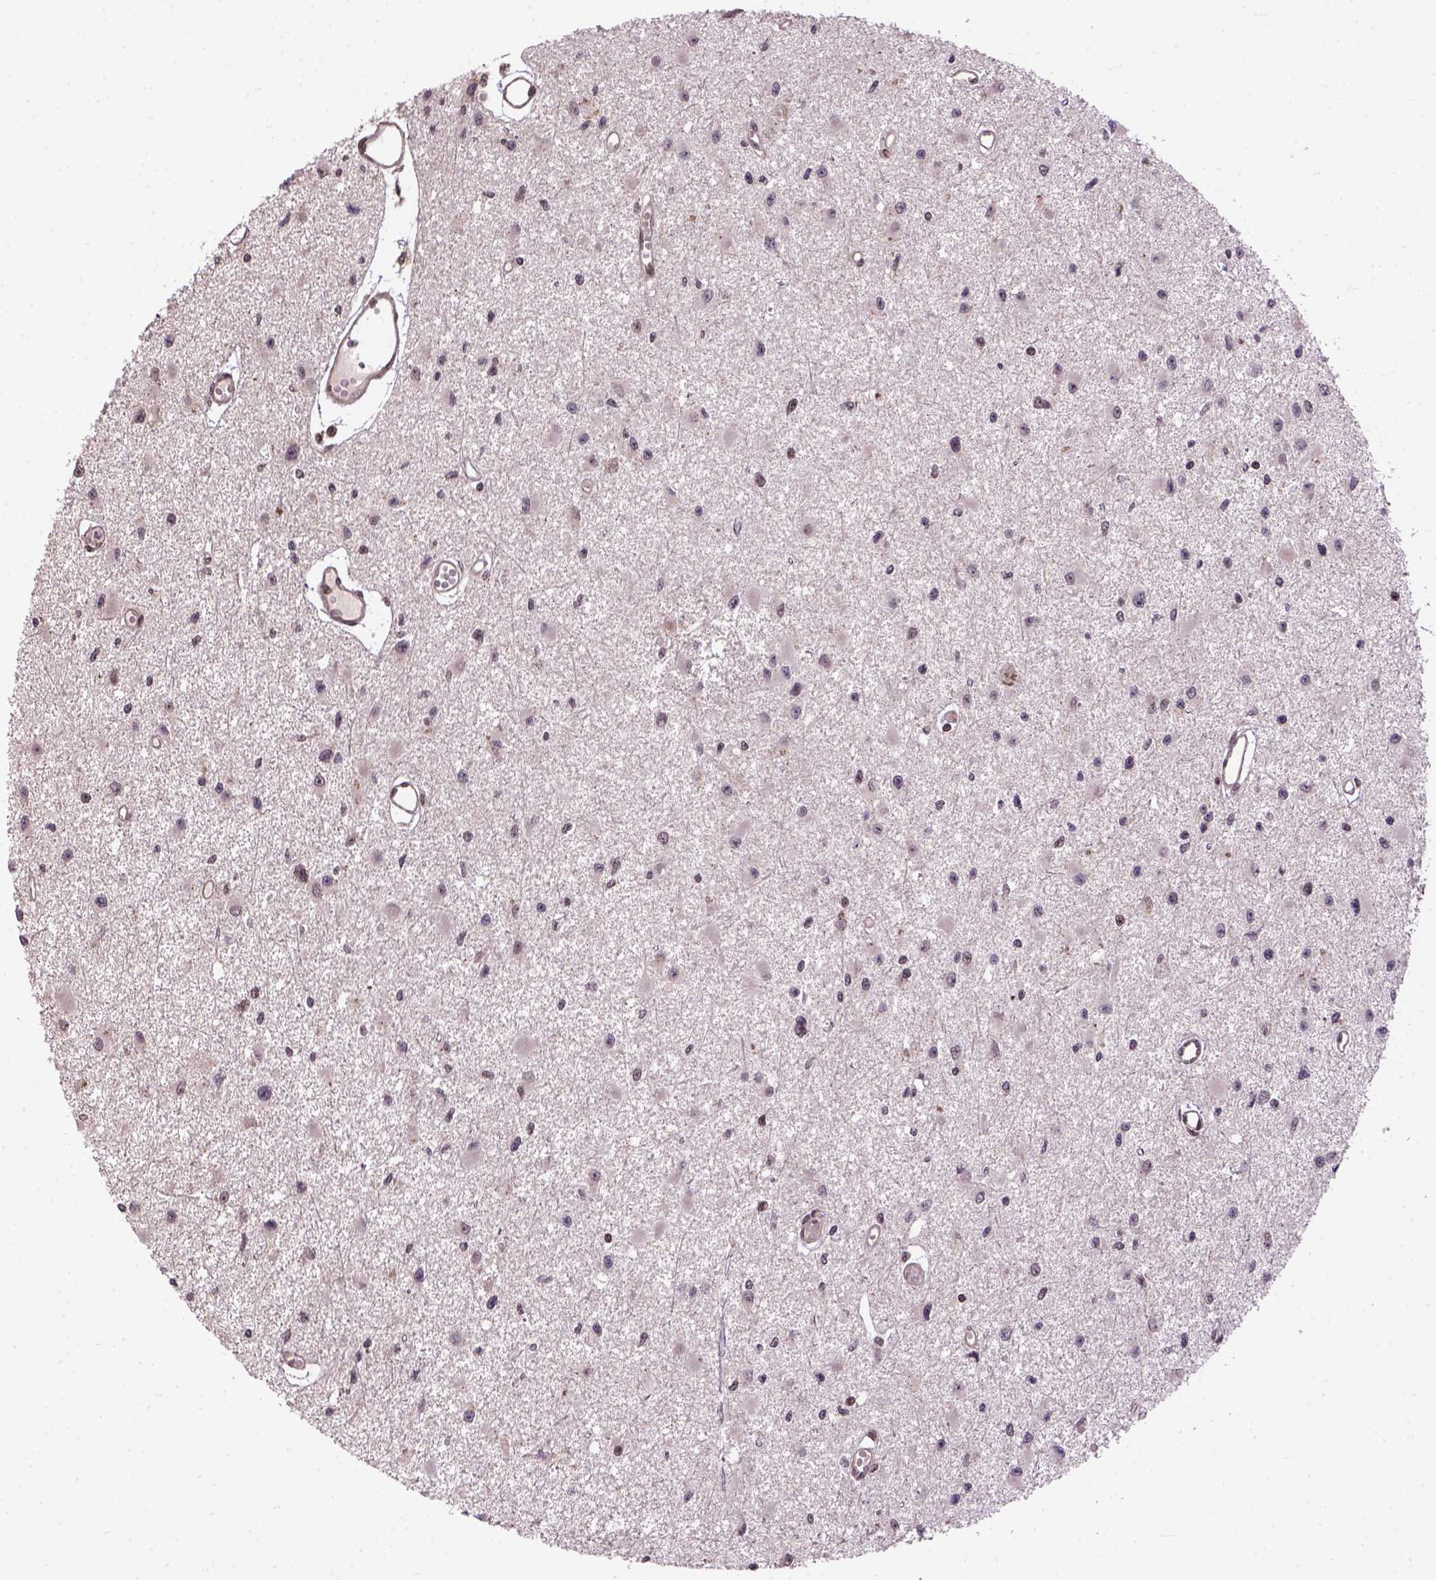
{"staining": {"intensity": "moderate", "quantity": "25%-75%", "location": "nuclear"}, "tissue": "glioma", "cell_type": "Tumor cells", "image_type": "cancer", "snomed": [{"axis": "morphology", "description": "Glioma, malignant, High grade"}, {"axis": "topography", "description": "Brain"}], "caption": "IHC (DAB) staining of human glioma demonstrates moderate nuclear protein positivity in approximately 25%-75% of tumor cells.", "gene": "ZNF630", "patient": {"sex": "male", "age": 54}}